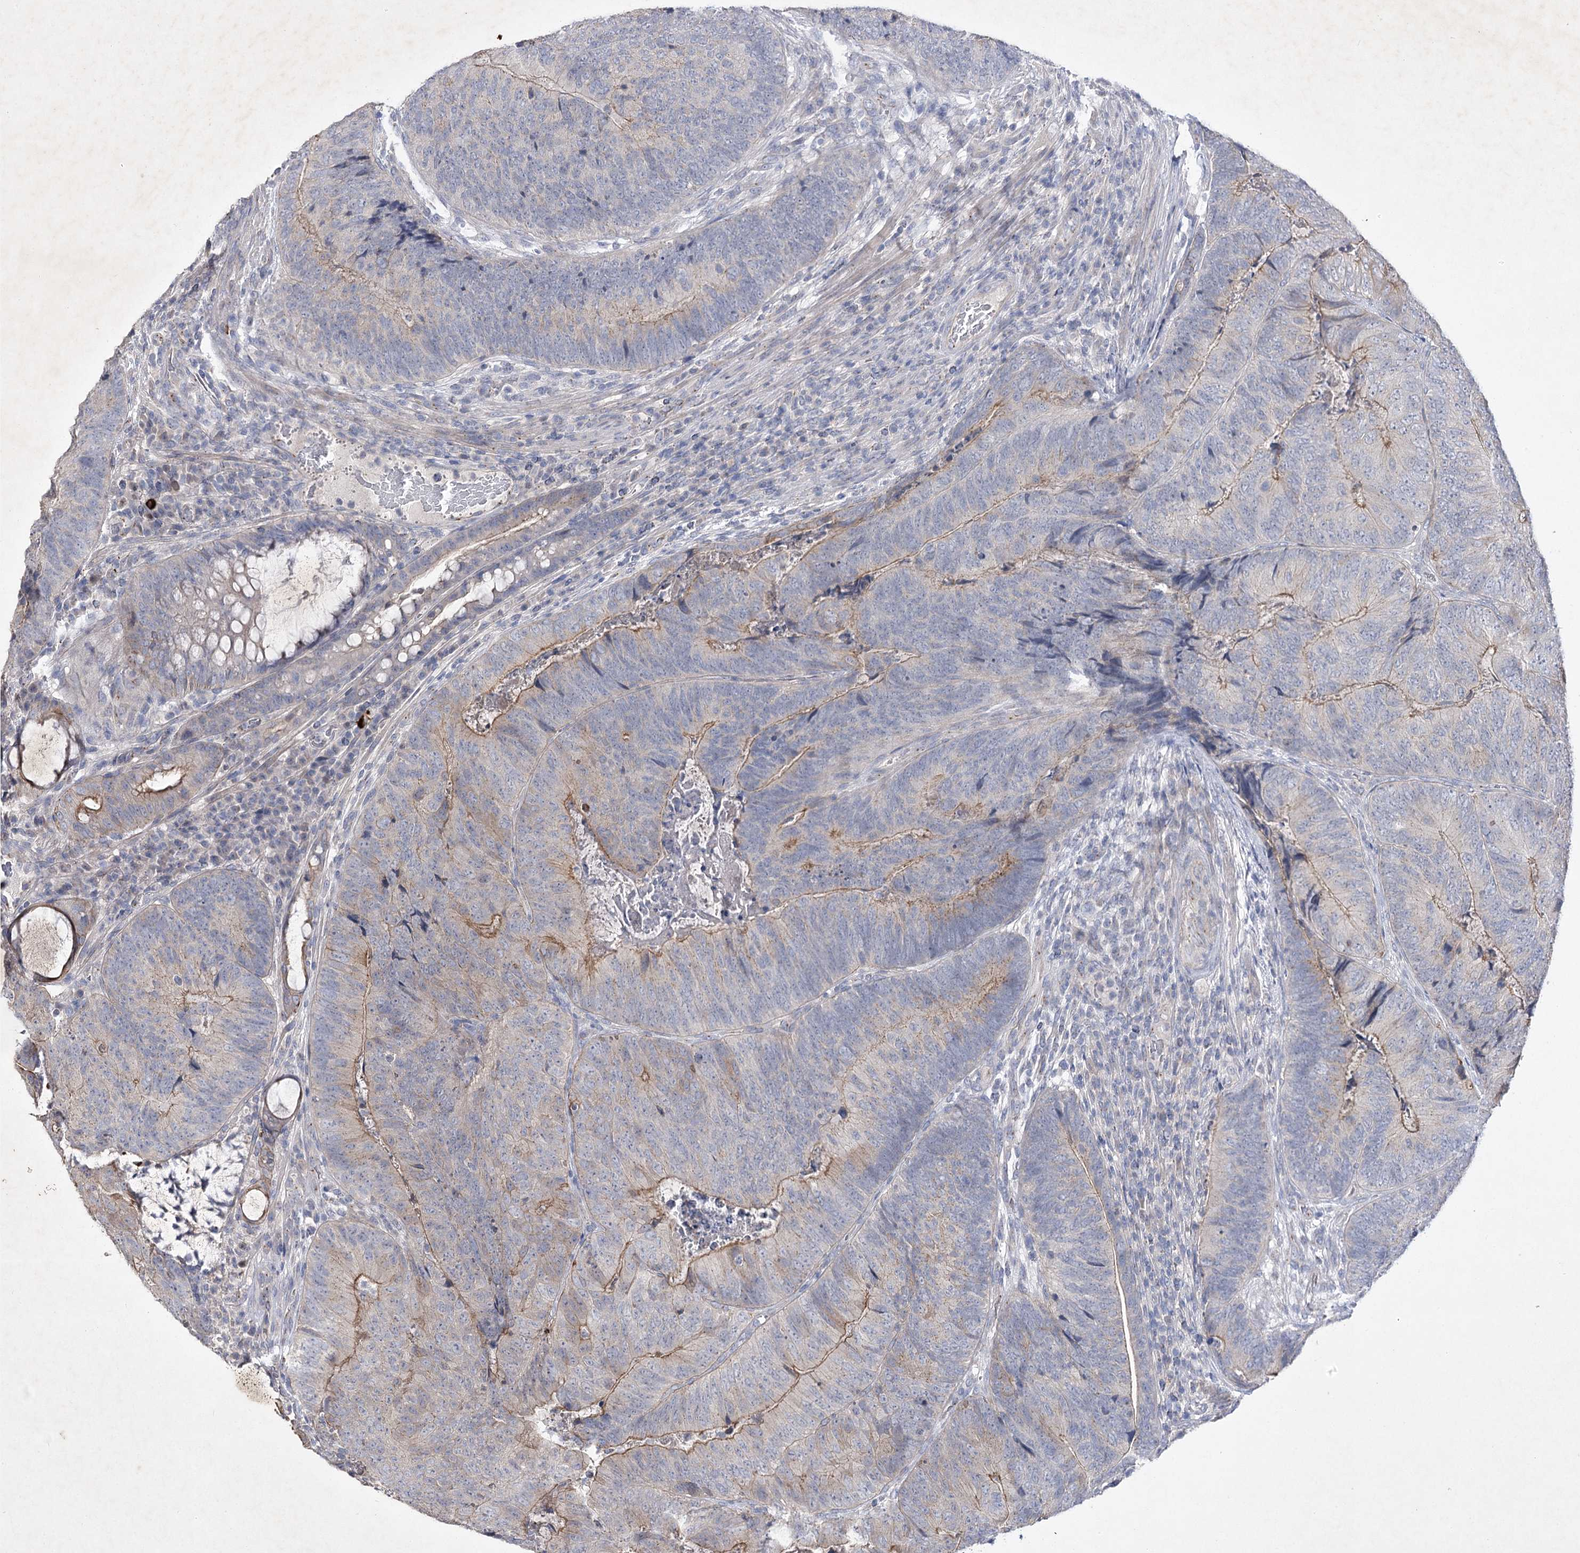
{"staining": {"intensity": "moderate", "quantity": "<25%", "location": "cytoplasmic/membranous"}, "tissue": "colorectal cancer", "cell_type": "Tumor cells", "image_type": "cancer", "snomed": [{"axis": "morphology", "description": "Adenocarcinoma, NOS"}, {"axis": "topography", "description": "Colon"}], "caption": "A photomicrograph of colorectal adenocarcinoma stained for a protein exhibits moderate cytoplasmic/membranous brown staining in tumor cells.", "gene": "COX15", "patient": {"sex": "female", "age": 67}}